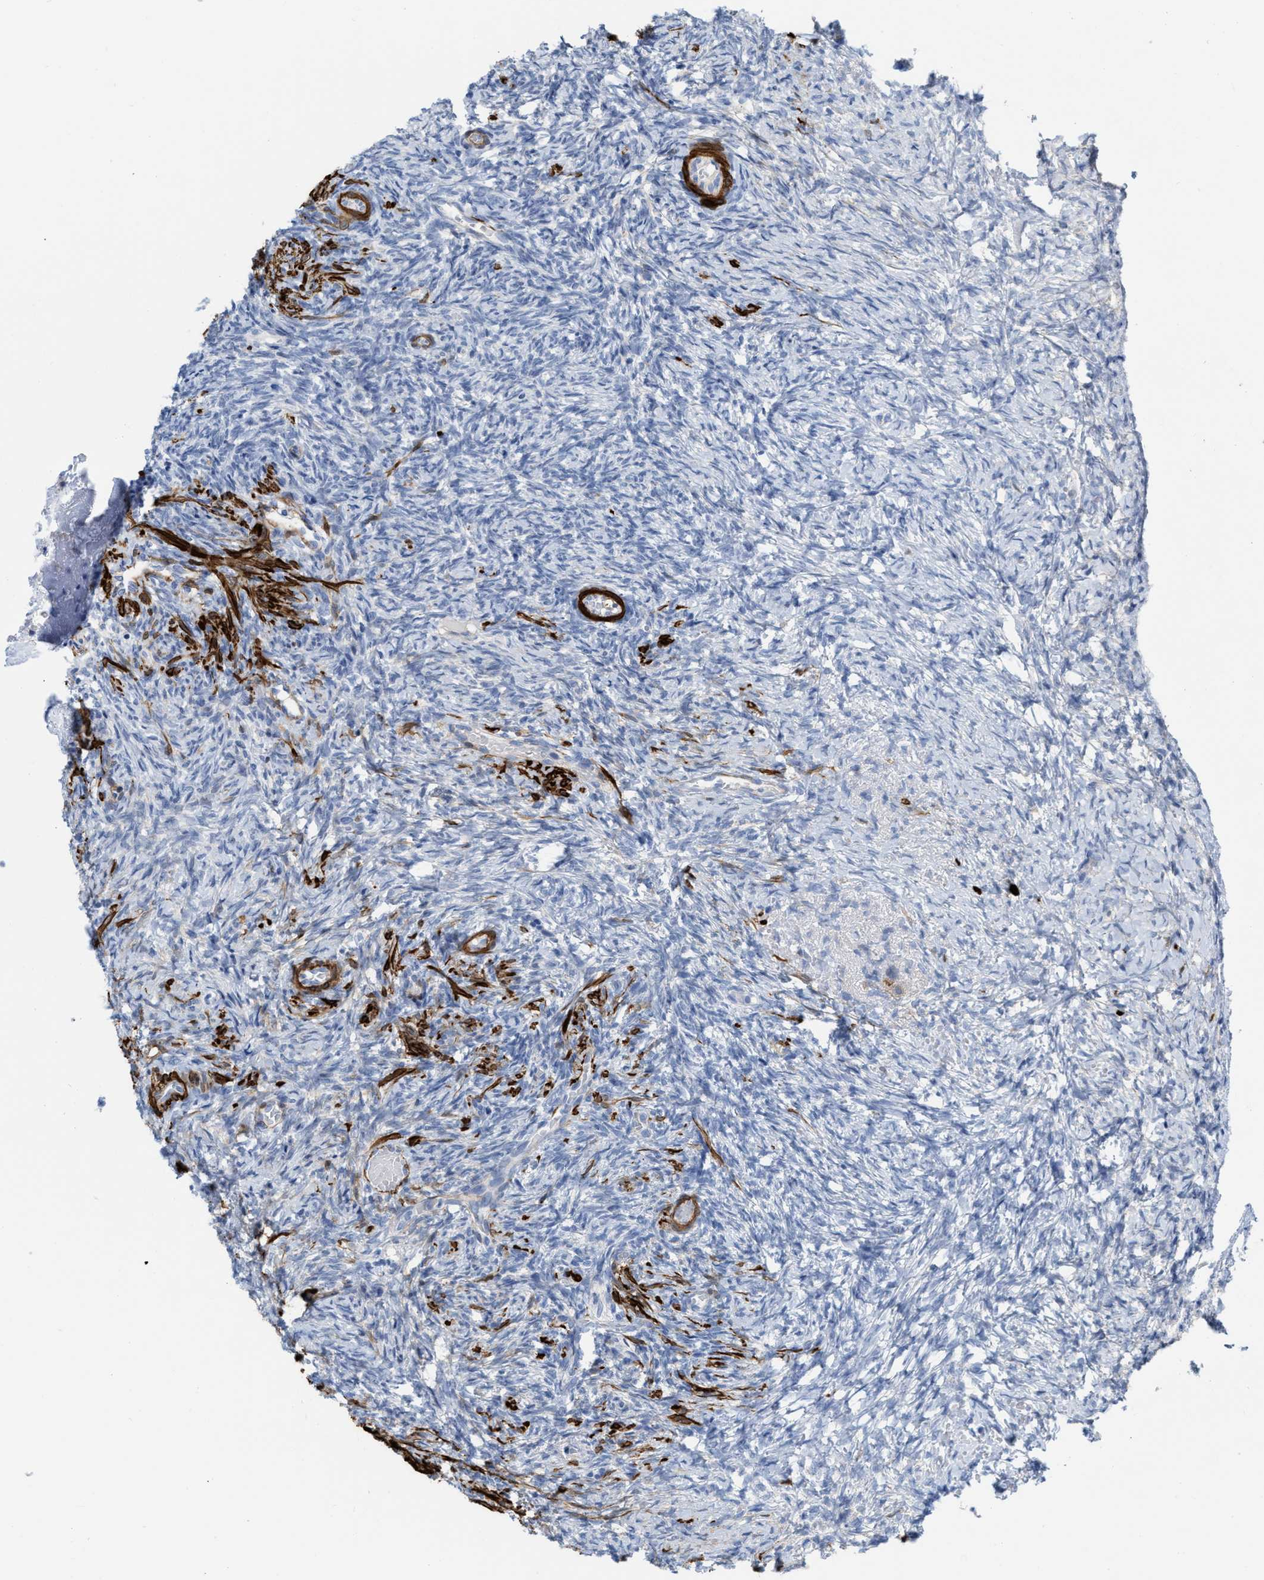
{"staining": {"intensity": "negative", "quantity": "none", "location": "none"}, "tissue": "ovary", "cell_type": "Follicle cells", "image_type": "normal", "snomed": [{"axis": "morphology", "description": "Normal tissue, NOS"}, {"axis": "topography", "description": "Ovary"}], "caption": "The immunohistochemistry (IHC) histopathology image has no significant staining in follicle cells of ovary.", "gene": "TAGLN", "patient": {"sex": "female", "age": 41}}